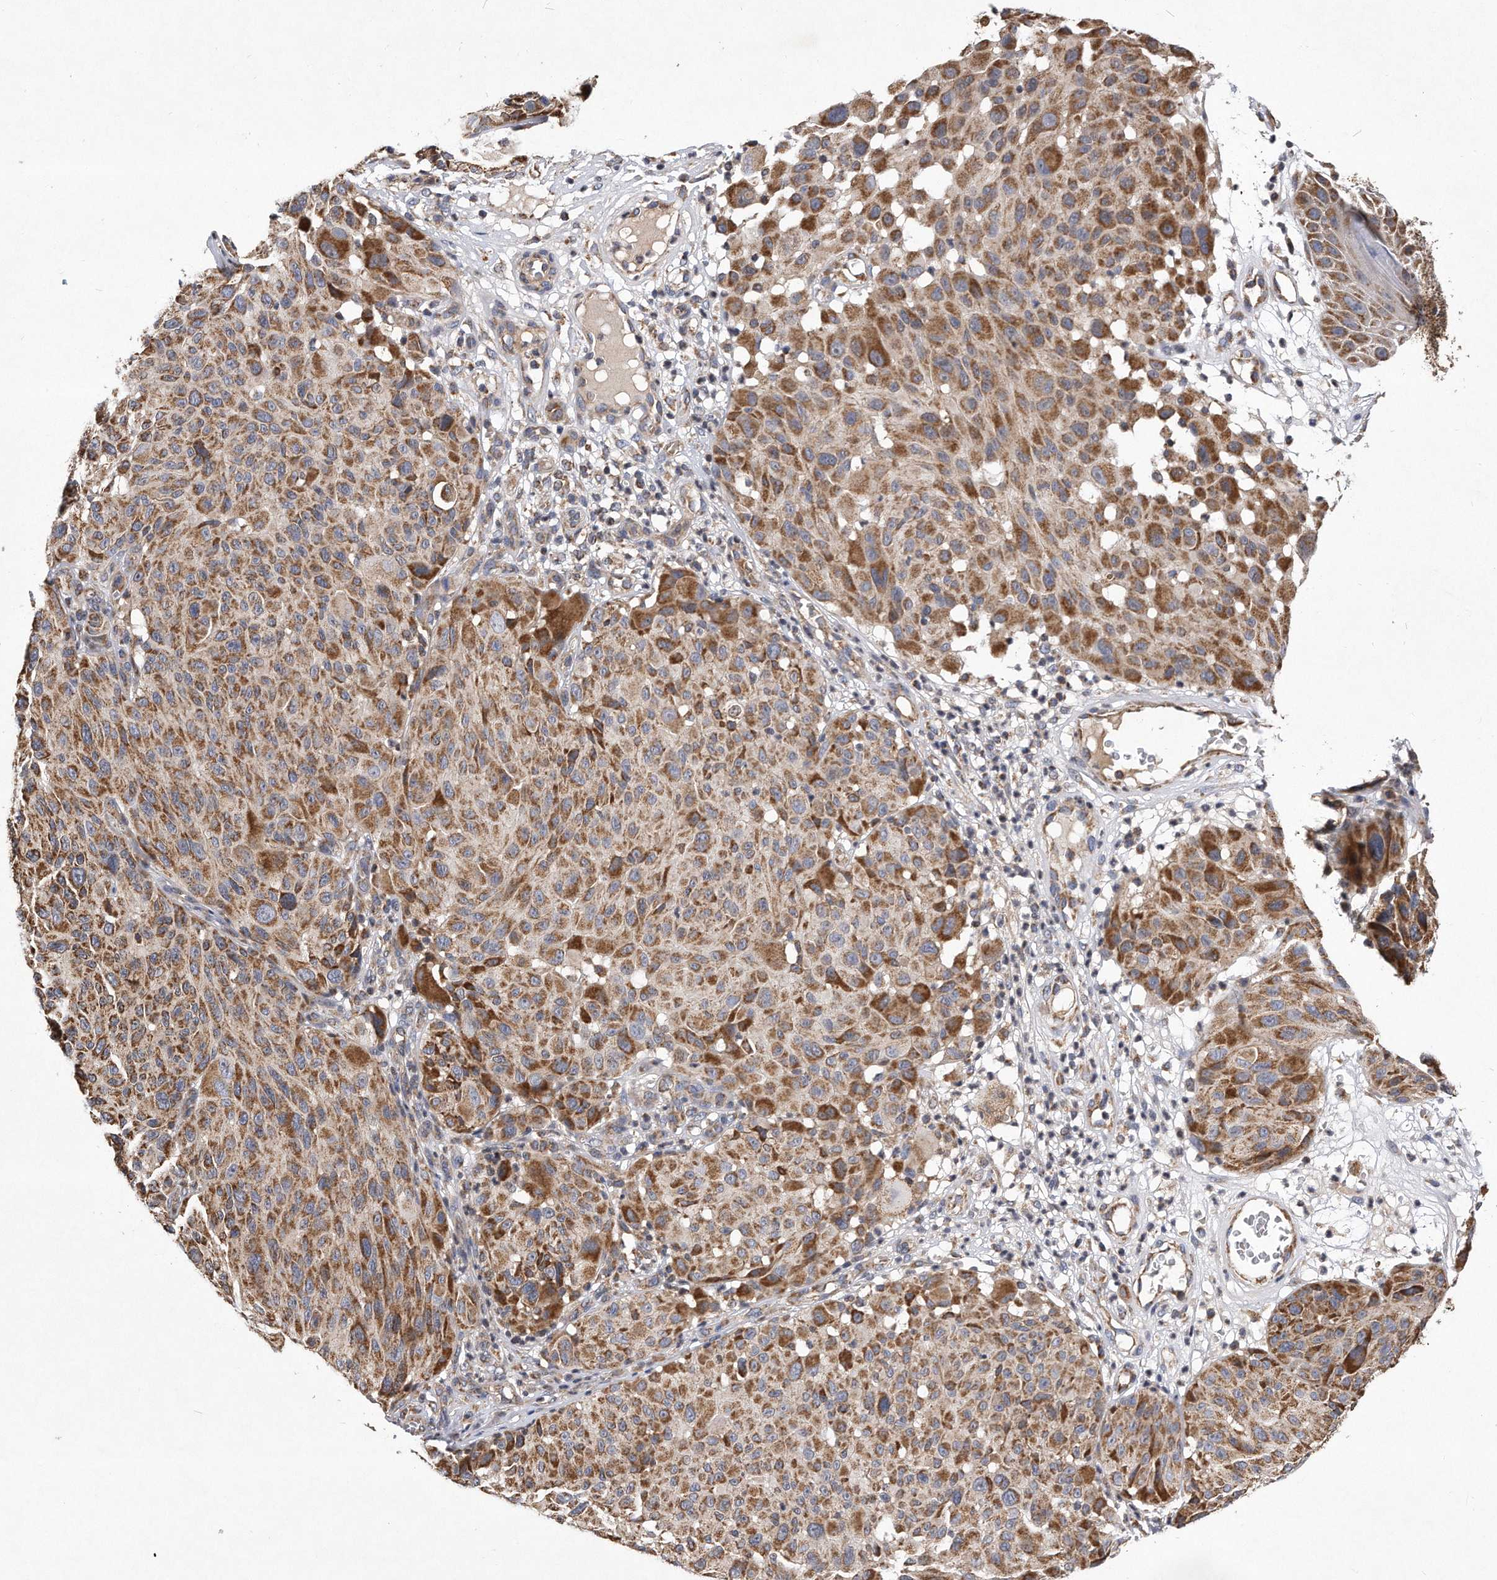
{"staining": {"intensity": "moderate", "quantity": ">75%", "location": "cytoplasmic/membranous"}, "tissue": "melanoma", "cell_type": "Tumor cells", "image_type": "cancer", "snomed": [{"axis": "morphology", "description": "Malignant melanoma, NOS"}, {"axis": "topography", "description": "Skin"}], "caption": "An immunohistochemistry micrograph of tumor tissue is shown. Protein staining in brown labels moderate cytoplasmic/membranous positivity in melanoma within tumor cells. (brown staining indicates protein expression, while blue staining denotes nuclei).", "gene": "PPP5C", "patient": {"sex": "male", "age": 83}}